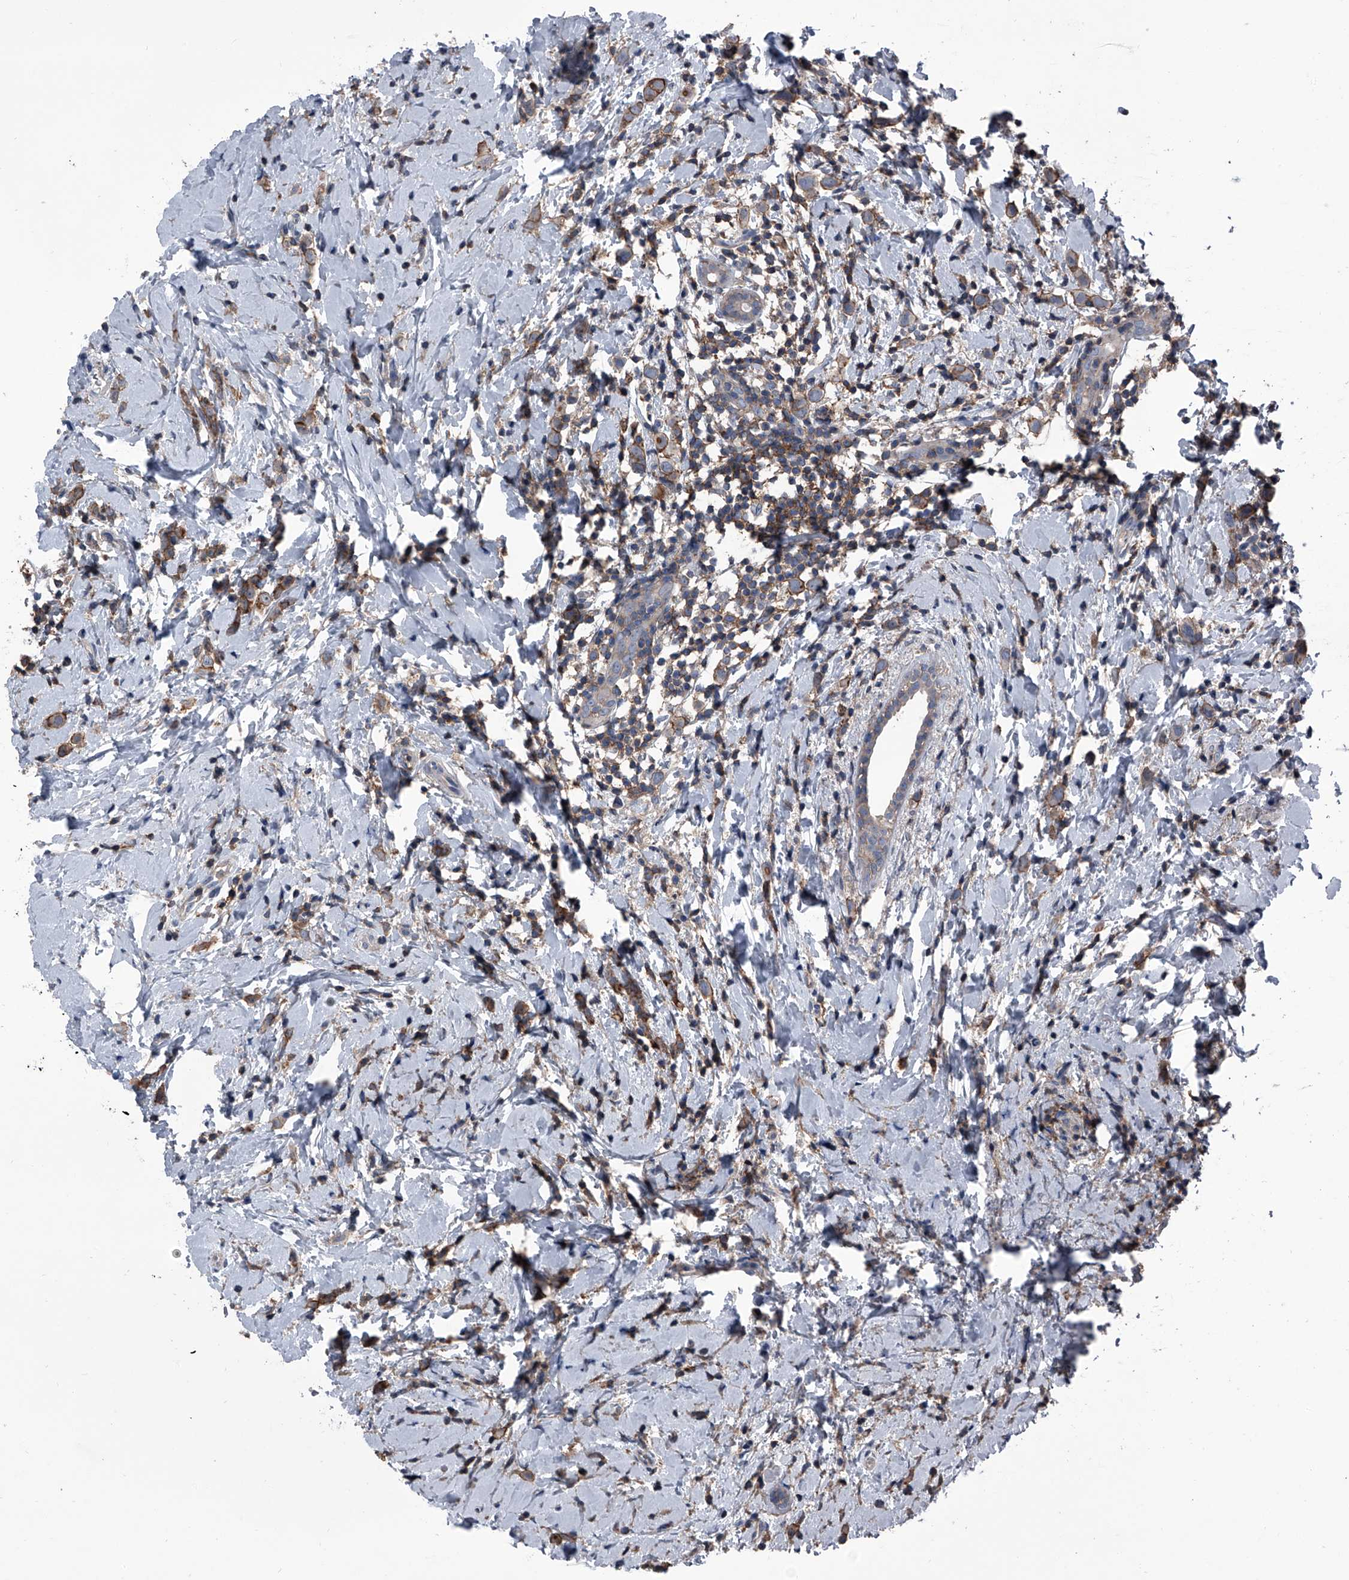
{"staining": {"intensity": "moderate", "quantity": ">75%", "location": "cytoplasmic/membranous"}, "tissue": "breast cancer", "cell_type": "Tumor cells", "image_type": "cancer", "snomed": [{"axis": "morphology", "description": "Lobular carcinoma"}, {"axis": "topography", "description": "Breast"}], "caption": "Breast cancer stained with a protein marker displays moderate staining in tumor cells.", "gene": "PIP5K1A", "patient": {"sex": "female", "age": 47}}